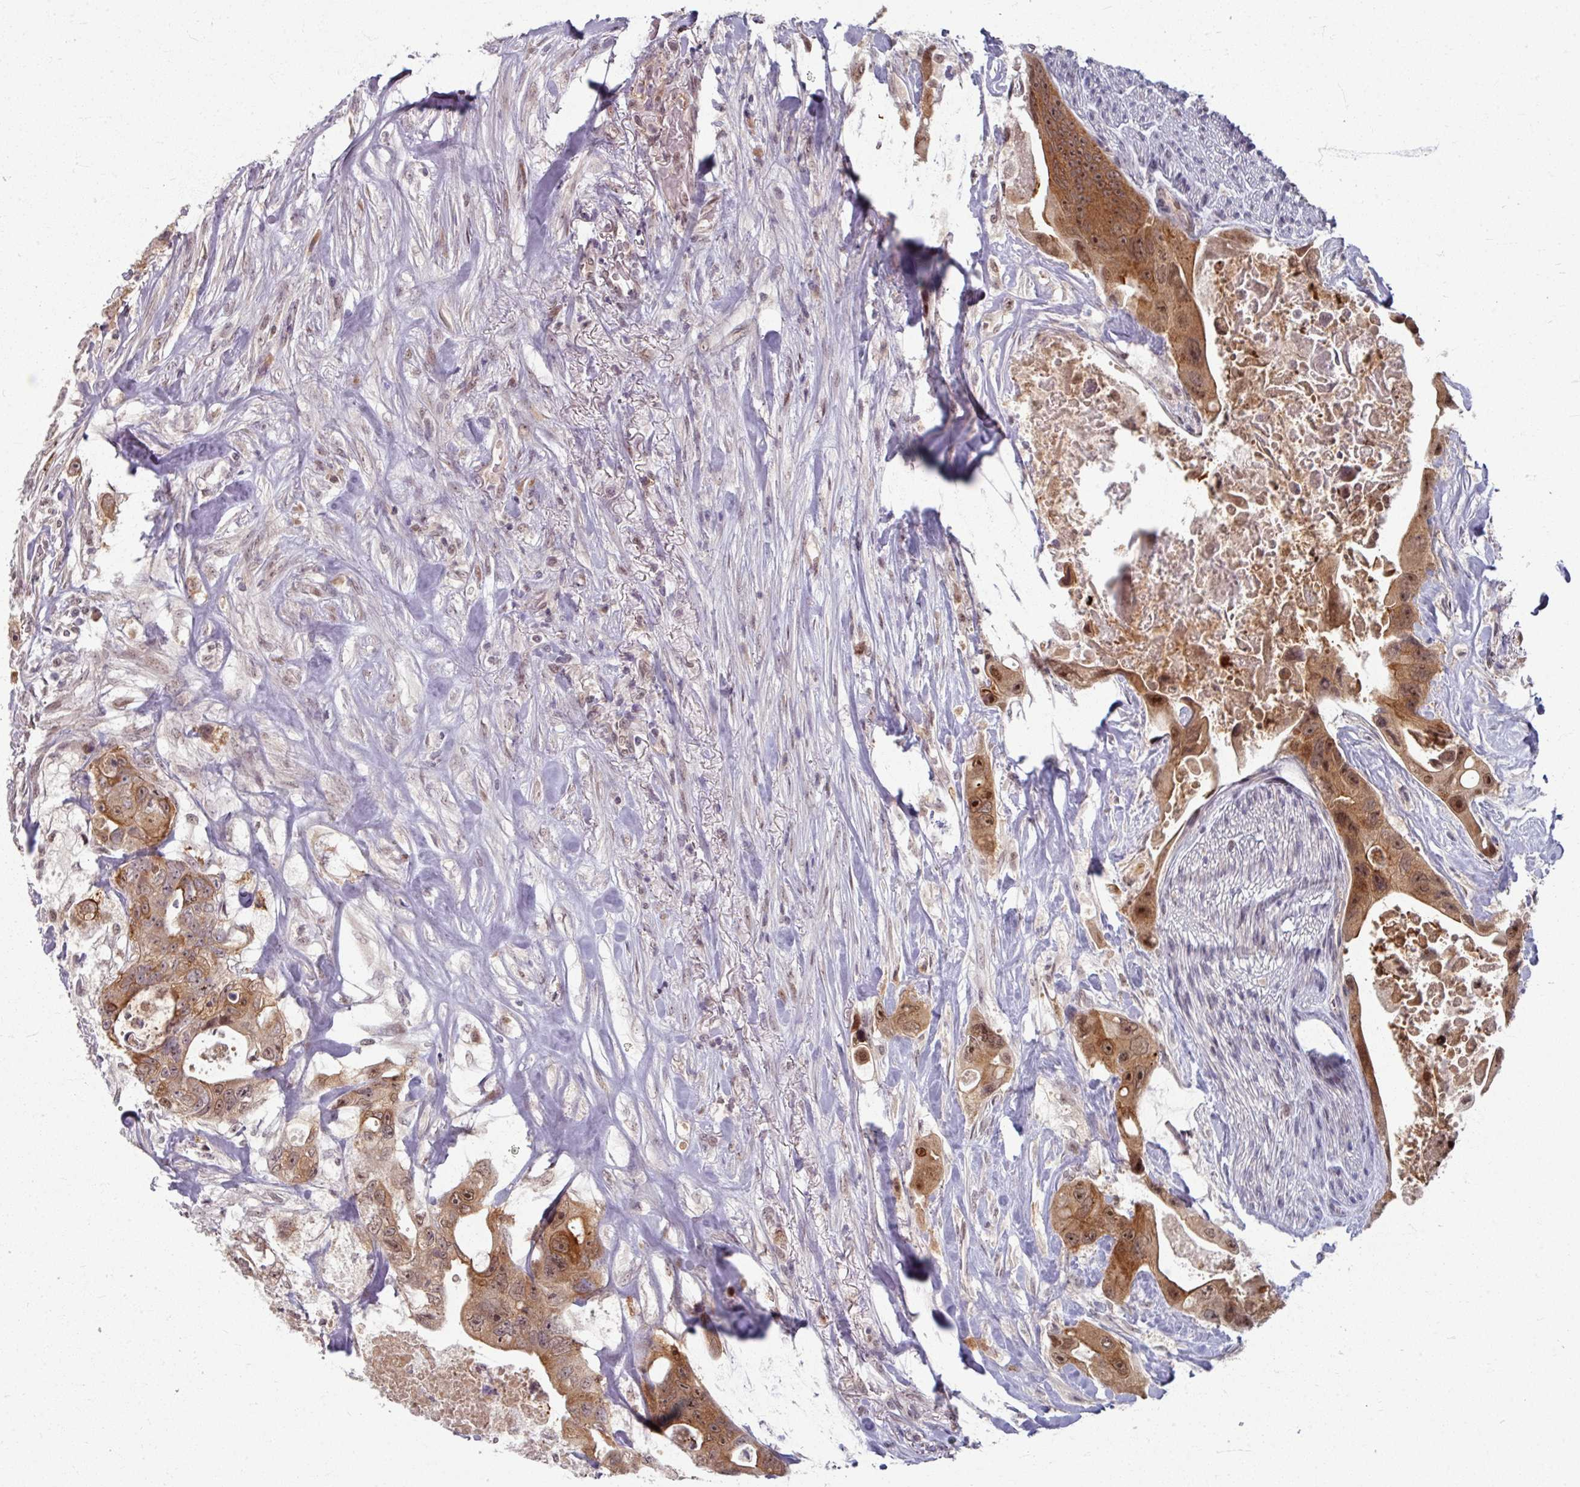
{"staining": {"intensity": "moderate", "quantity": ">75%", "location": "cytoplasmic/membranous,nuclear"}, "tissue": "colorectal cancer", "cell_type": "Tumor cells", "image_type": "cancer", "snomed": [{"axis": "morphology", "description": "Adenocarcinoma, NOS"}, {"axis": "topography", "description": "Colon"}], "caption": "Colorectal cancer stained for a protein demonstrates moderate cytoplasmic/membranous and nuclear positivity in tumor cells.", "gene": "KLC3", "patient": {"sex": "female", "age": 46}}